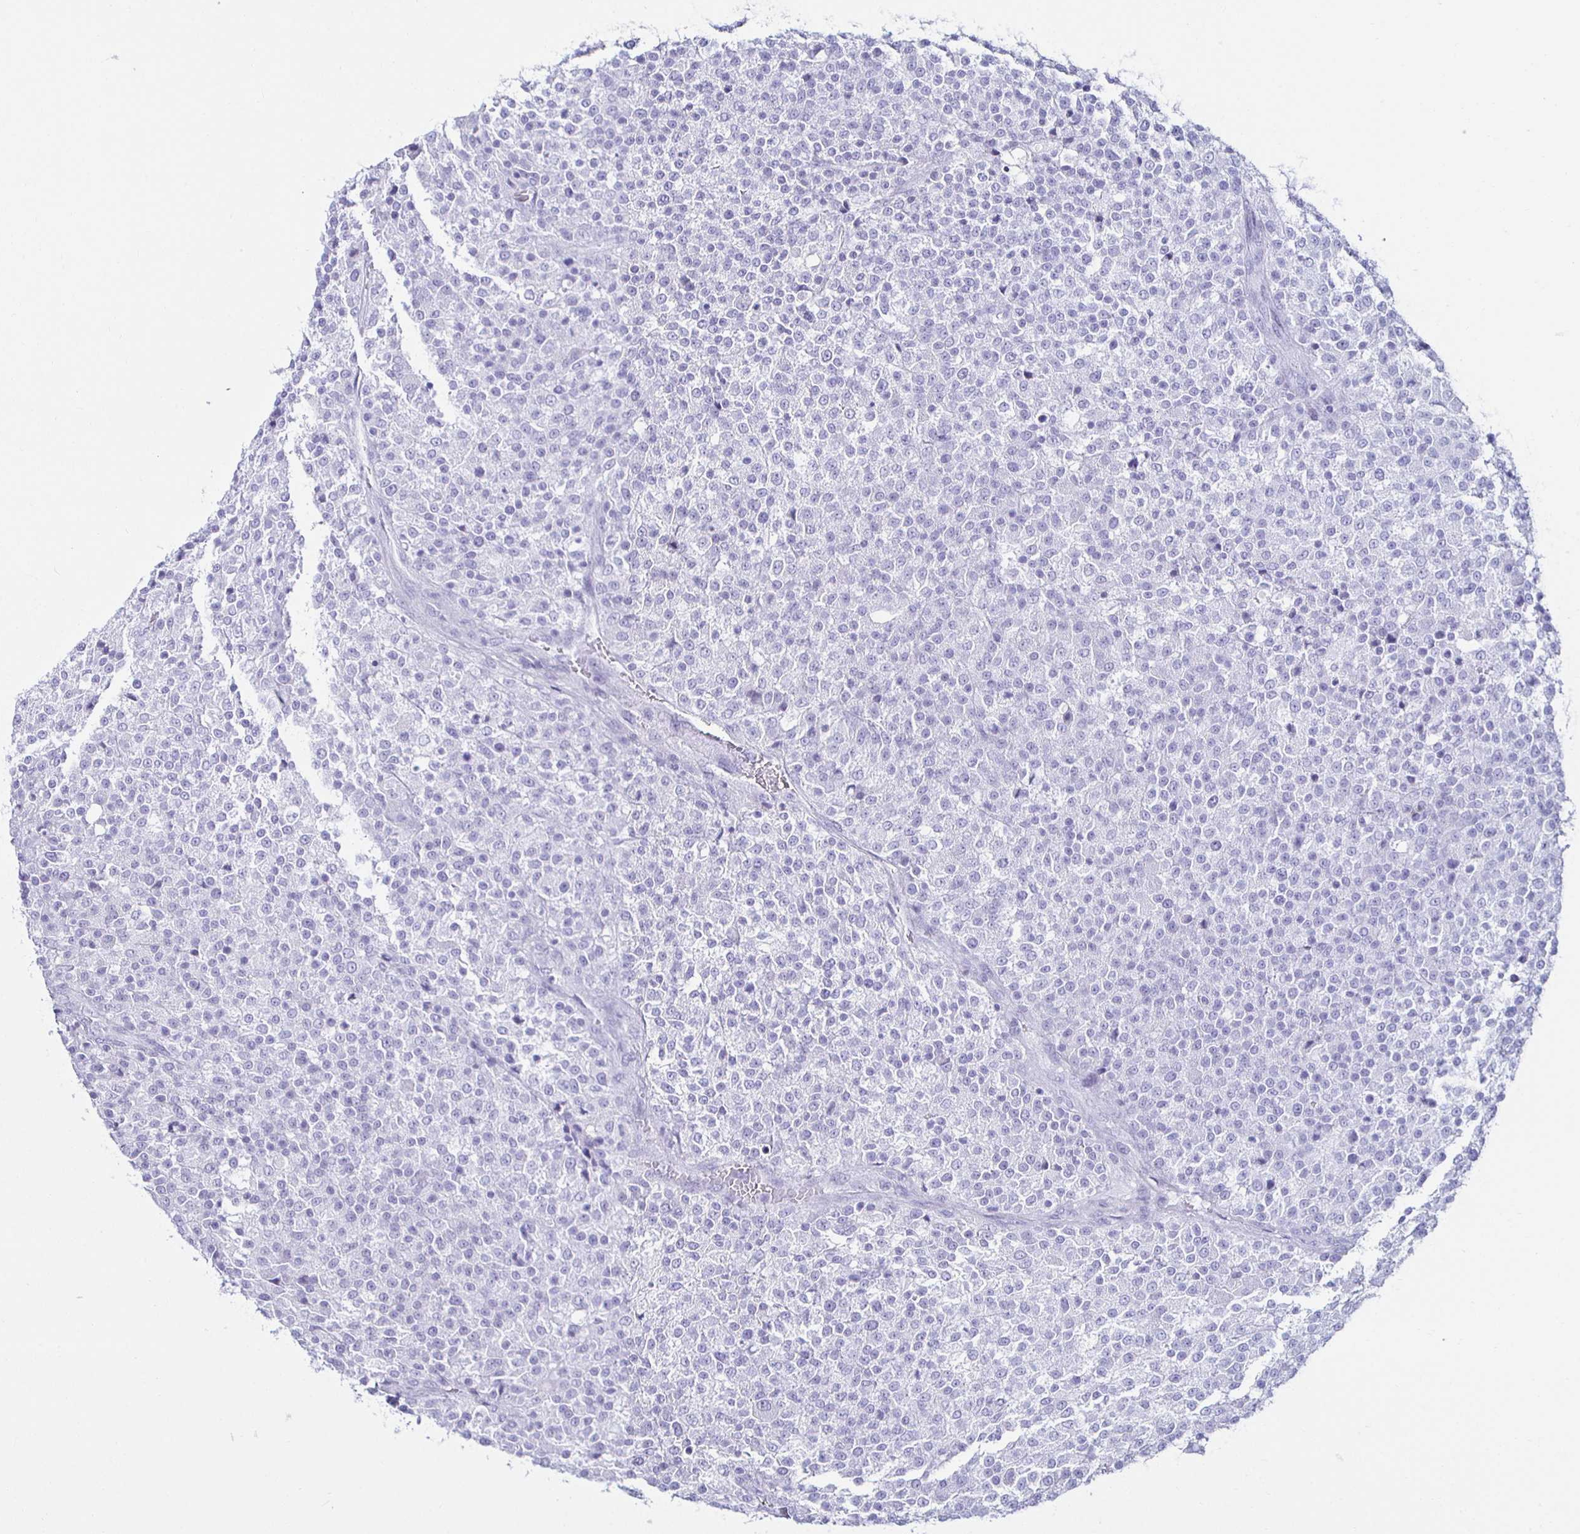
{"staining": {"intensity": "negative", "quantity": "none", "location": "none"}, "tissue": "testis cancer", "cell_type": "Tumor cells", "image_type": "cancer", "snomed": [{"axis": "morphology", "description": "Seminoma, NOS"}, {"axis": "topography", "description": "Testis"}], "caption": "Immunohistochemistry photomicrograph of neoplastic tissue: seminoma (testis) stained with DAB (3,3'-diaminobenzidine) displays no significant protein staining in tumor cells.", "gene": "MLH1", "patient": {"sex": "male", "age": 59}}